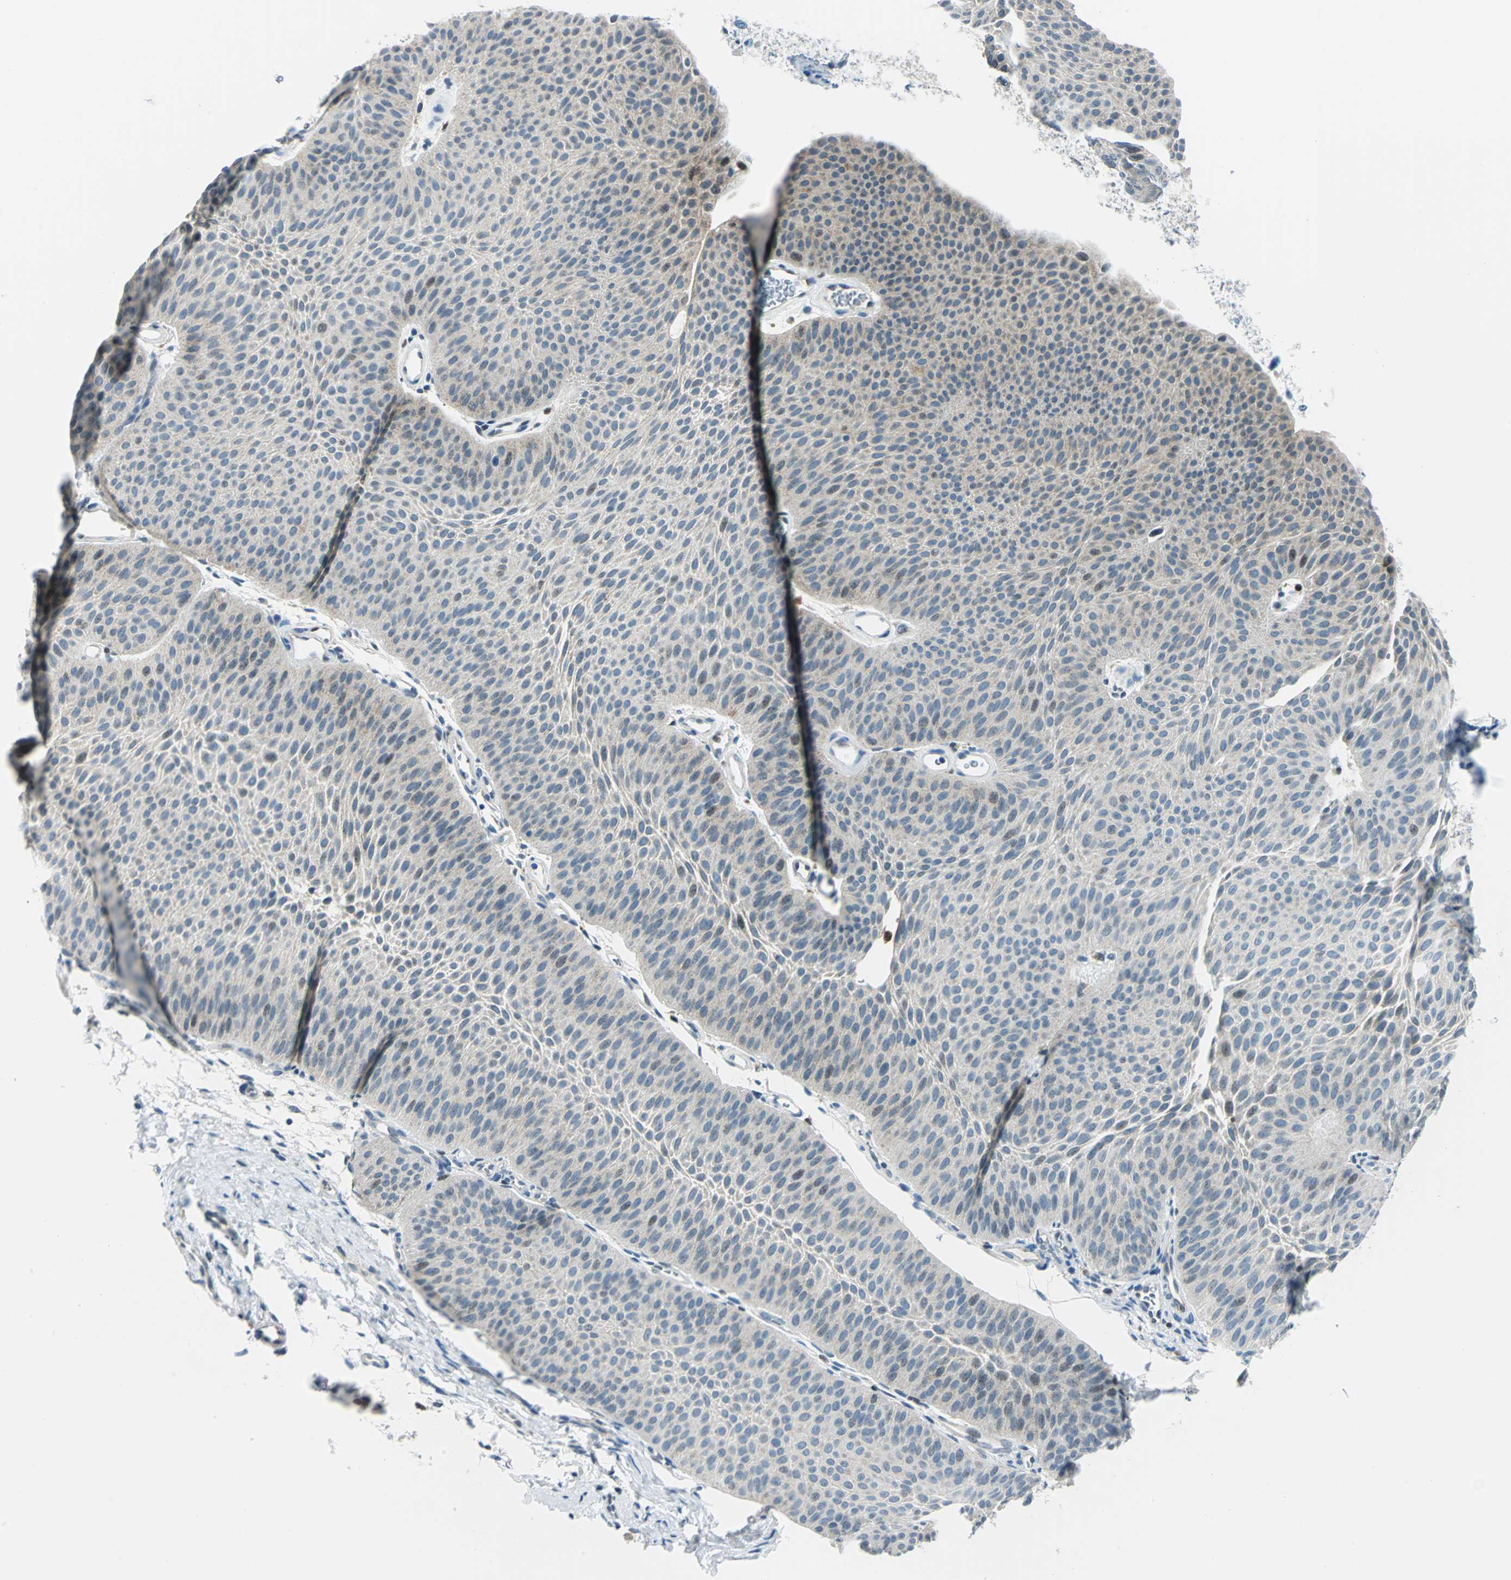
{"staining": {"intensity": "moderate", "quantity": "<25%", "location": "cytoplasmic/membranous,nuclear"}, "tissue": "urothelial cancer", "cell_type": "Tumor cells", "image_type": "cancer", "snomed": [{"axis": "morphology", "description": "Urothelial carcinoma, Low grade"}, {"axis": "topography", "description": "Urinary bladder"}], "caption": "A brown stain highlights moderate cytoplasmic/membranous and nuclear positivity of a protein in human urothelial cancer tumor cells.", "gene": "AKR1A1", "patient": {"sex": "female", "age": 60}}